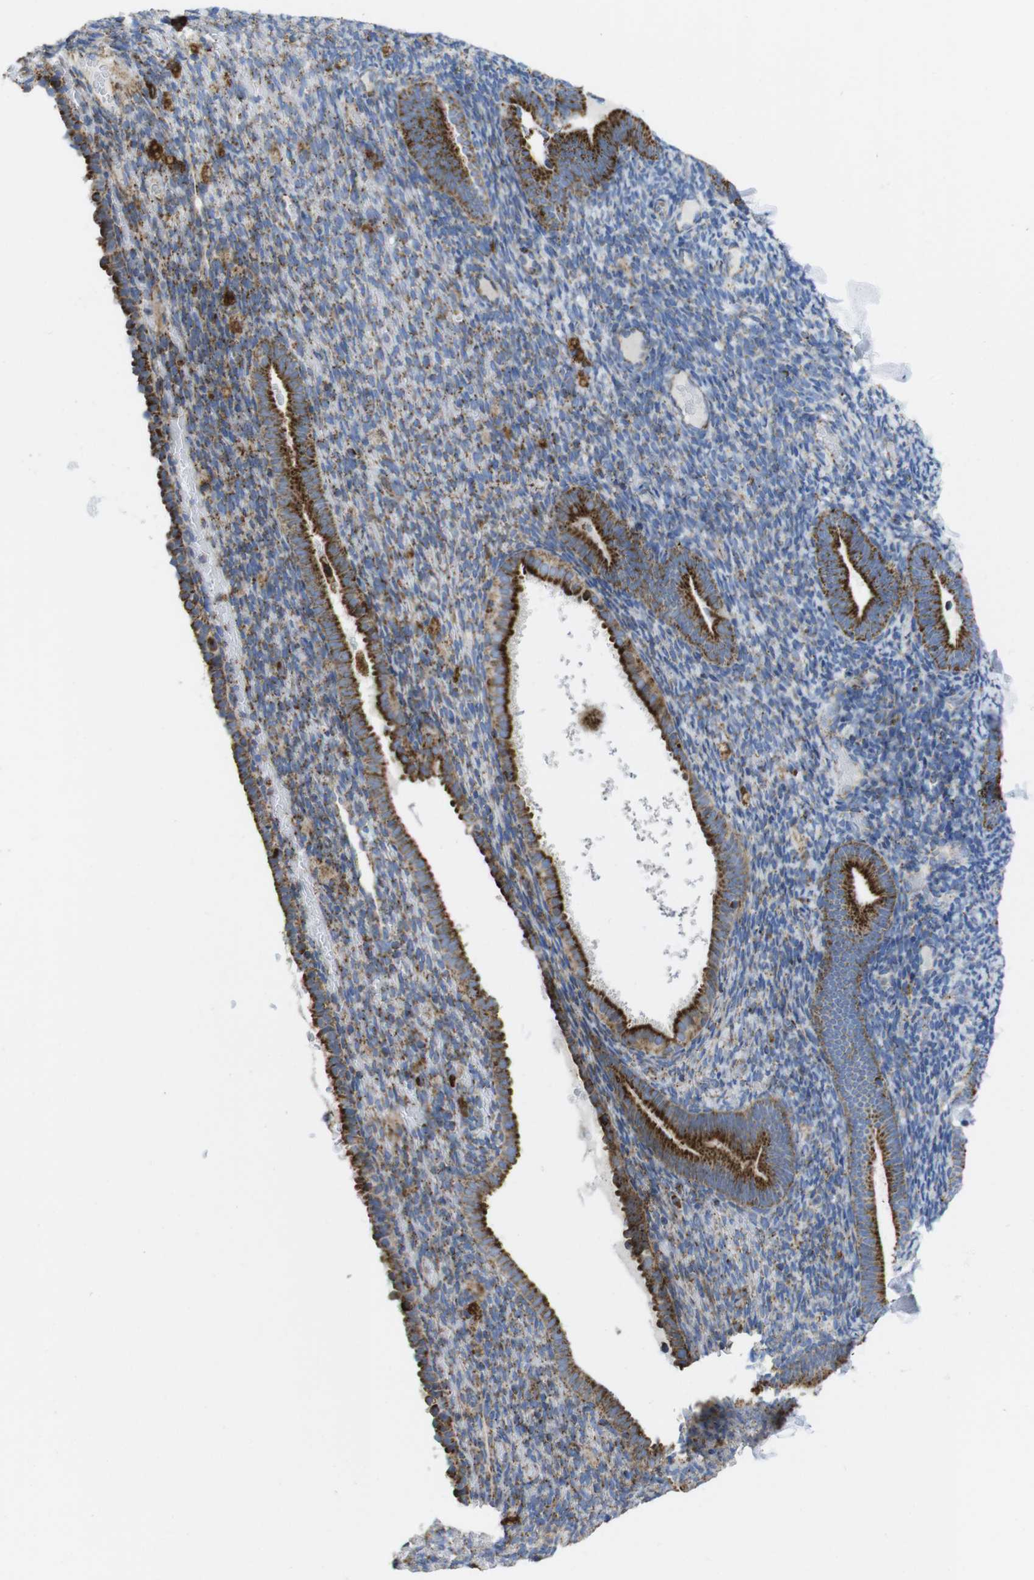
{"staining": {"intensity": "moderate", "quantity": "25%-75%", "location": "cytoplasmic/membranous"}, "tissue": "endometrium", "cell_type": "Cells in endometrial stroma", "image_type": "normal", "snomed": [{"axis": "morphology", "description": "Normal tissue, NOS"}, {"axis": "topography", "description": "Endometrium"}], "caption": "This photomicrograph reveals unremarkable endometrium stained with immunohistochemistry to label a protein in brown. The cytoplasmic/membranous of cells in endometrial stroma show moderate positivity for the protein. Nuclei are counter-stained blue.", "gene": "TMEM192", "patient": {"sex": "female", "age": 51}}